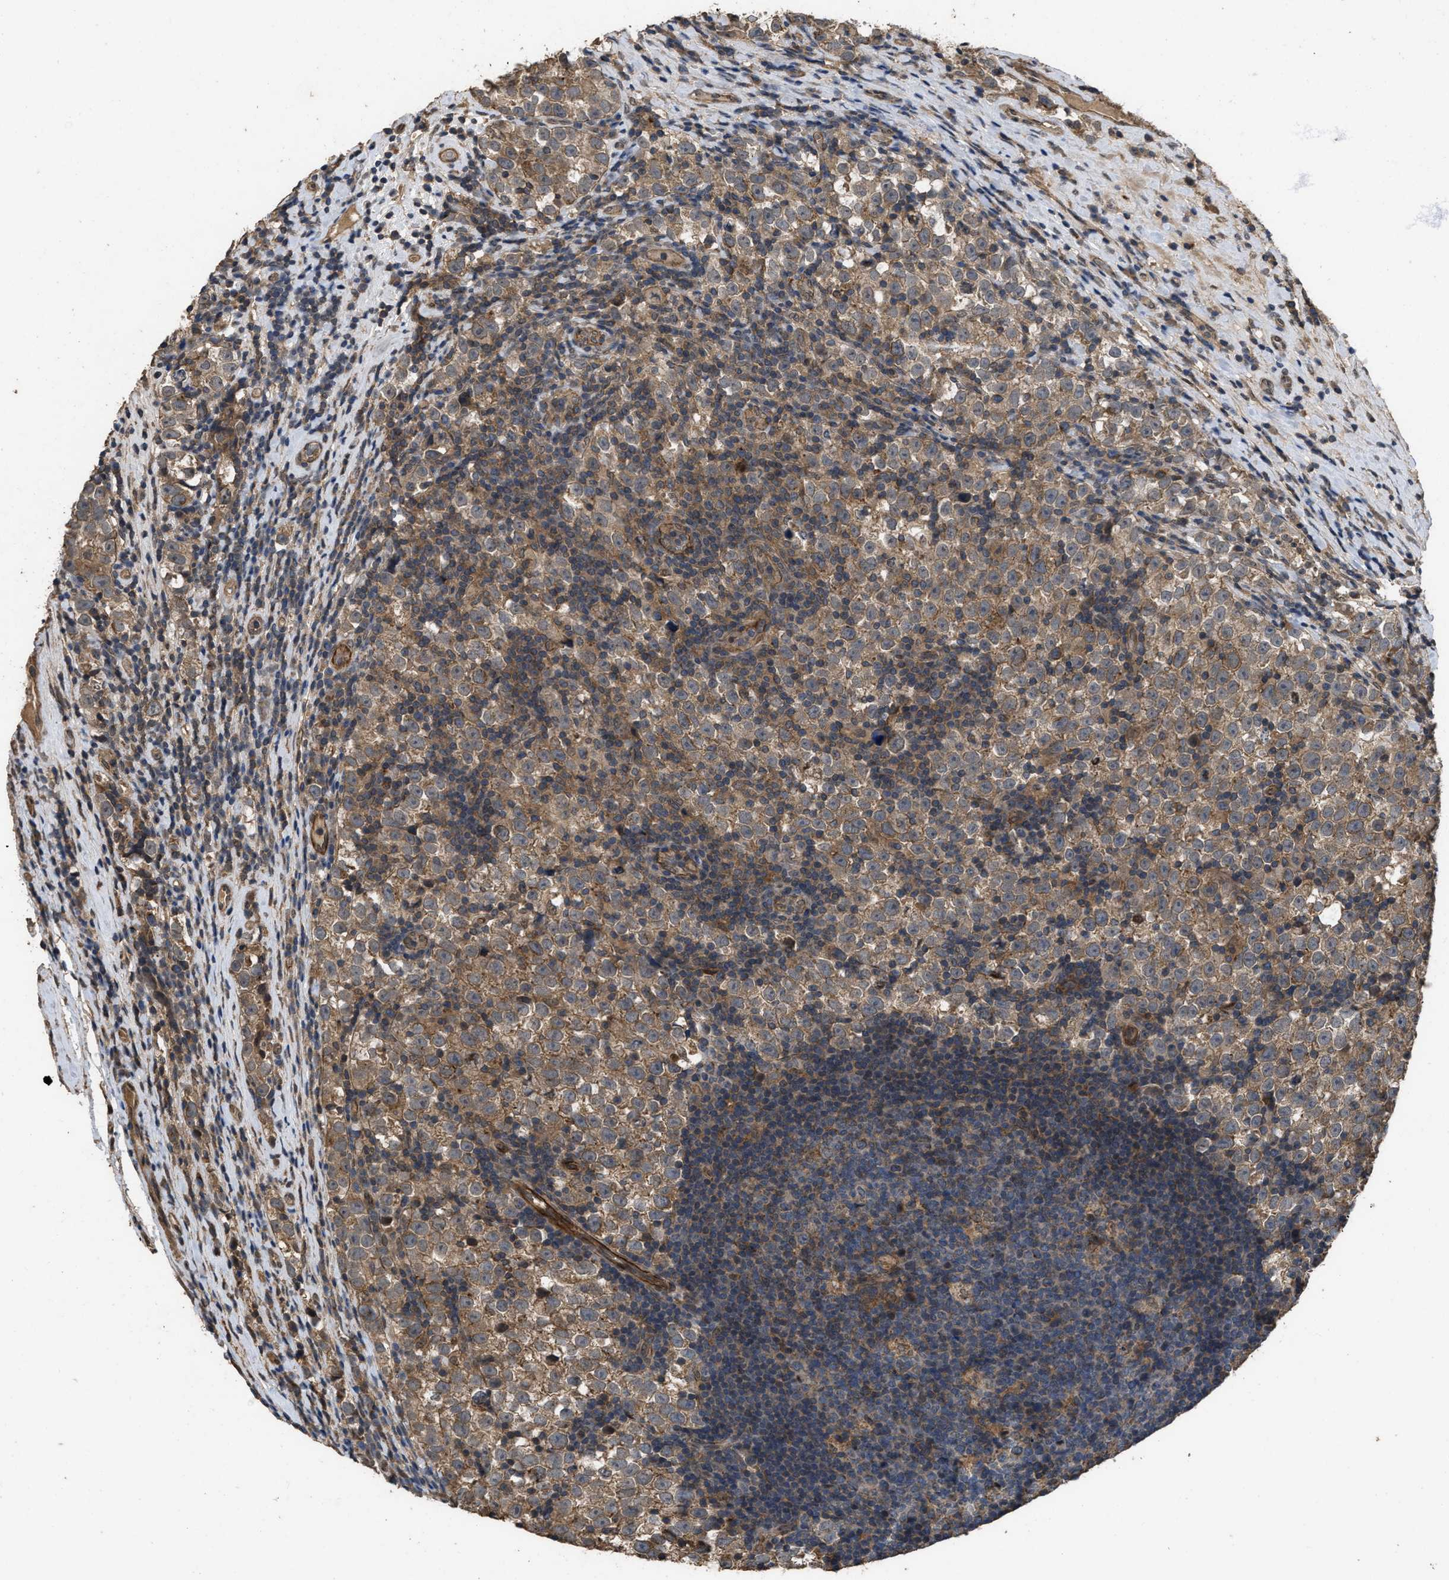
{"staining": {"intensity": "moderate", "quantity": ">75%", "location": "cytoplasmic/membranous"}, "tissue": "testis cancer", "cell_type": "Tumor cells", "image_type": "cancer", "snomed": [{"axis": "morphology", "description": "Normal tissue, NOS"}, {"axis": "morphology", "description": "Seminoma, NOS"}, {"axis": "topography", "description": "Testis"}], "caption": "Brown immunohistochemical staining in testis seminoma reveals moderate cytoplasmic/membranous positivity in about >75% of tumor cells. (IHC, brightfield microscopy, high magnification).", "gene": "UTRN", "patient": {"sex": "male", "age": 43}}